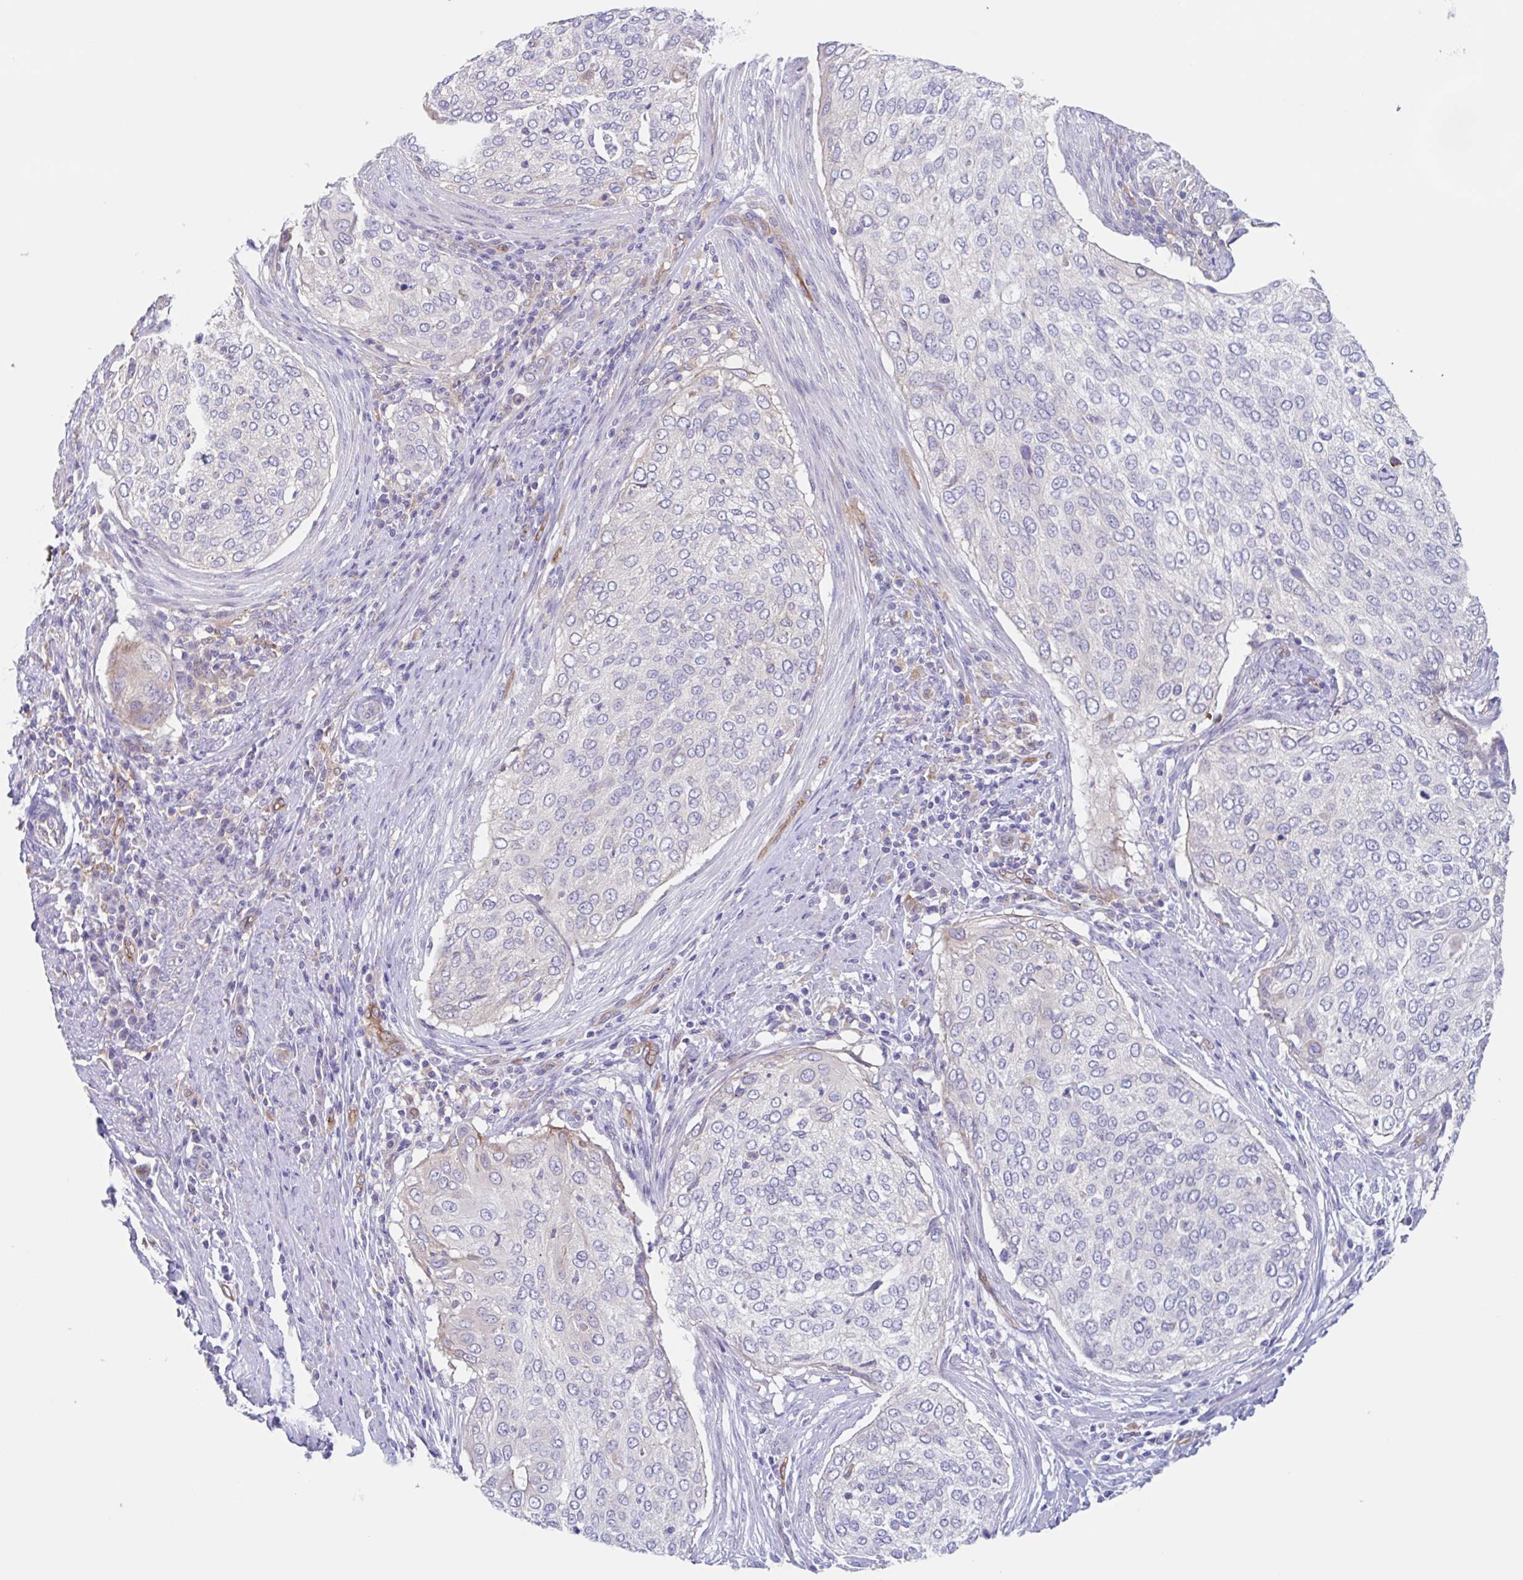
{"staining": {"intensity": "negative", "quantity": "none", "location": "none"}, "tissue": "cervical cancer", "cell_type": "Tumor cells", "image_type": "cancer", "snomed": [{"axis": "morphology", "description": "Squamous cell carcinoma, NOS"}, {"axis": "topography", "description": "Cervix"}], "caption": "Squamous cell carcinoma (cervical) stained for a protein using IHC shows no expression tumor cells.", "gene": "EHD4", "patient": {"sex": "female", "age": 38}}